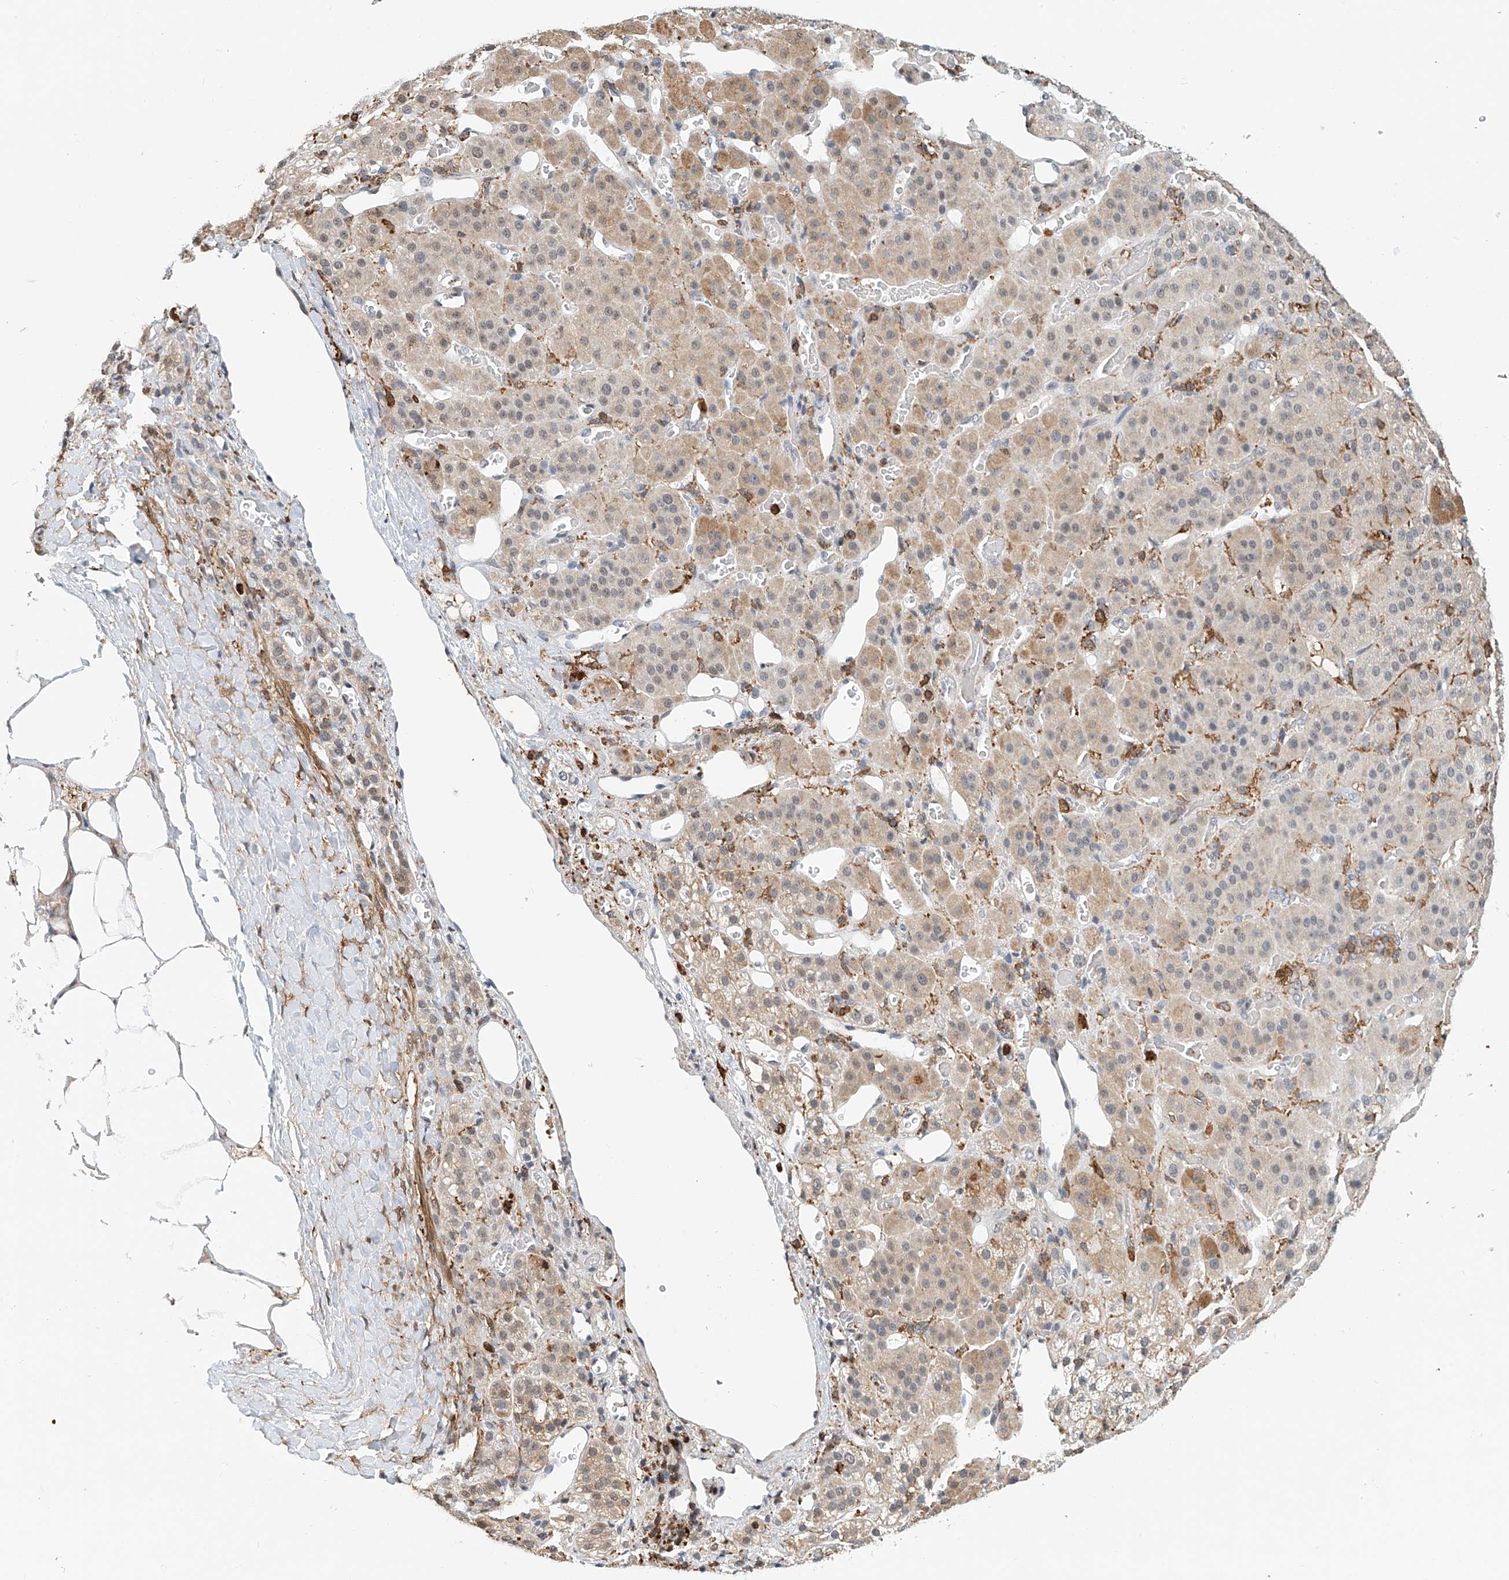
{"staining": {"intensity": "moderate", "quantity": "25%-75%", "location": "cytoplasmic/membranous,nuclear"}, "tissue": "adrenal gland", "cell_type": "Glandular cells", "image_type": "normal", "snomed": [{"axis": "morphology", "description": "Normal tissue, NOS"}, {"axis": "topography", "description": "Adrenal gland"}], "caption": "Protein analysis of normal adrenal gland reveals moderate cytoplasmic/membranous,nuclear staining in approximately 25%-75% of glandular cells. (DAB IHC with brightfield microscopy, high magnification).", "gene": "MICAL1", "patient": {"sex": "male", "age": 57}}